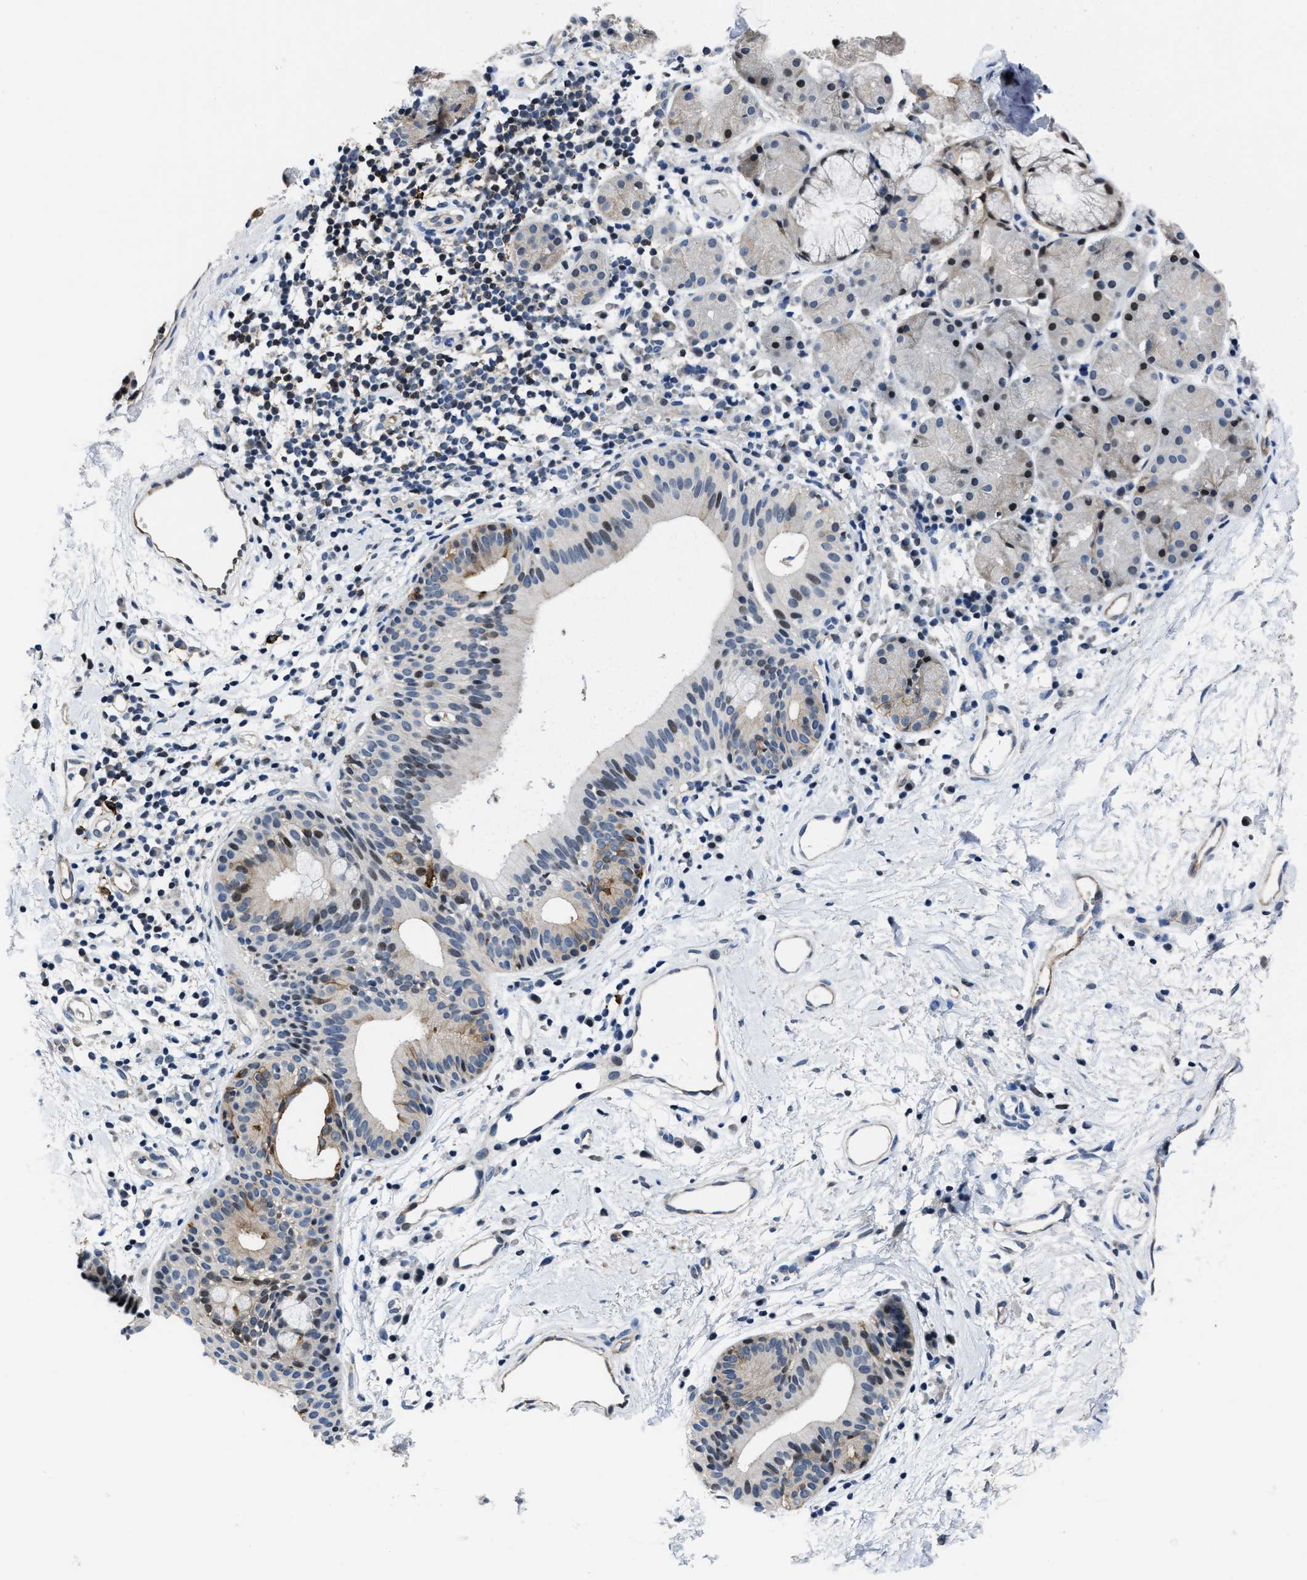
{"staining": {"intensity": "moderate", "quantity": "25%-75%", "location": "nuclear"}, "tissue": "nasopharynx", "cell_type": "Respiratory epithelial cells", "image_type": "normal", "snomed": [{"axis": "morphology", "description": "Normal tissue, NOS"}, {"axis": "morphology", "description": "Basal cell carcinoma"}, {"axis": "topography", "description": "Cartilage tissue"}, {"axis": "topography", "description": "Nasopharynx"}, {"axis": "topography", "description": "Oral tissue"}], "caption": "IHC staining of benign nasopharynx, which displays medium levels of moderate nuclear positivity in about 25%-75% of respiratory epithelial cells indicating moderate nuclear protein staining. The staining was performed using DAB (3,3'-diaminobenzidine) (brown) for protein detection and nuclei were counterstained in hematoxylin (blue).", "gene": "MARCKSL1", "patient": {"sex": "female", "age": 77}}